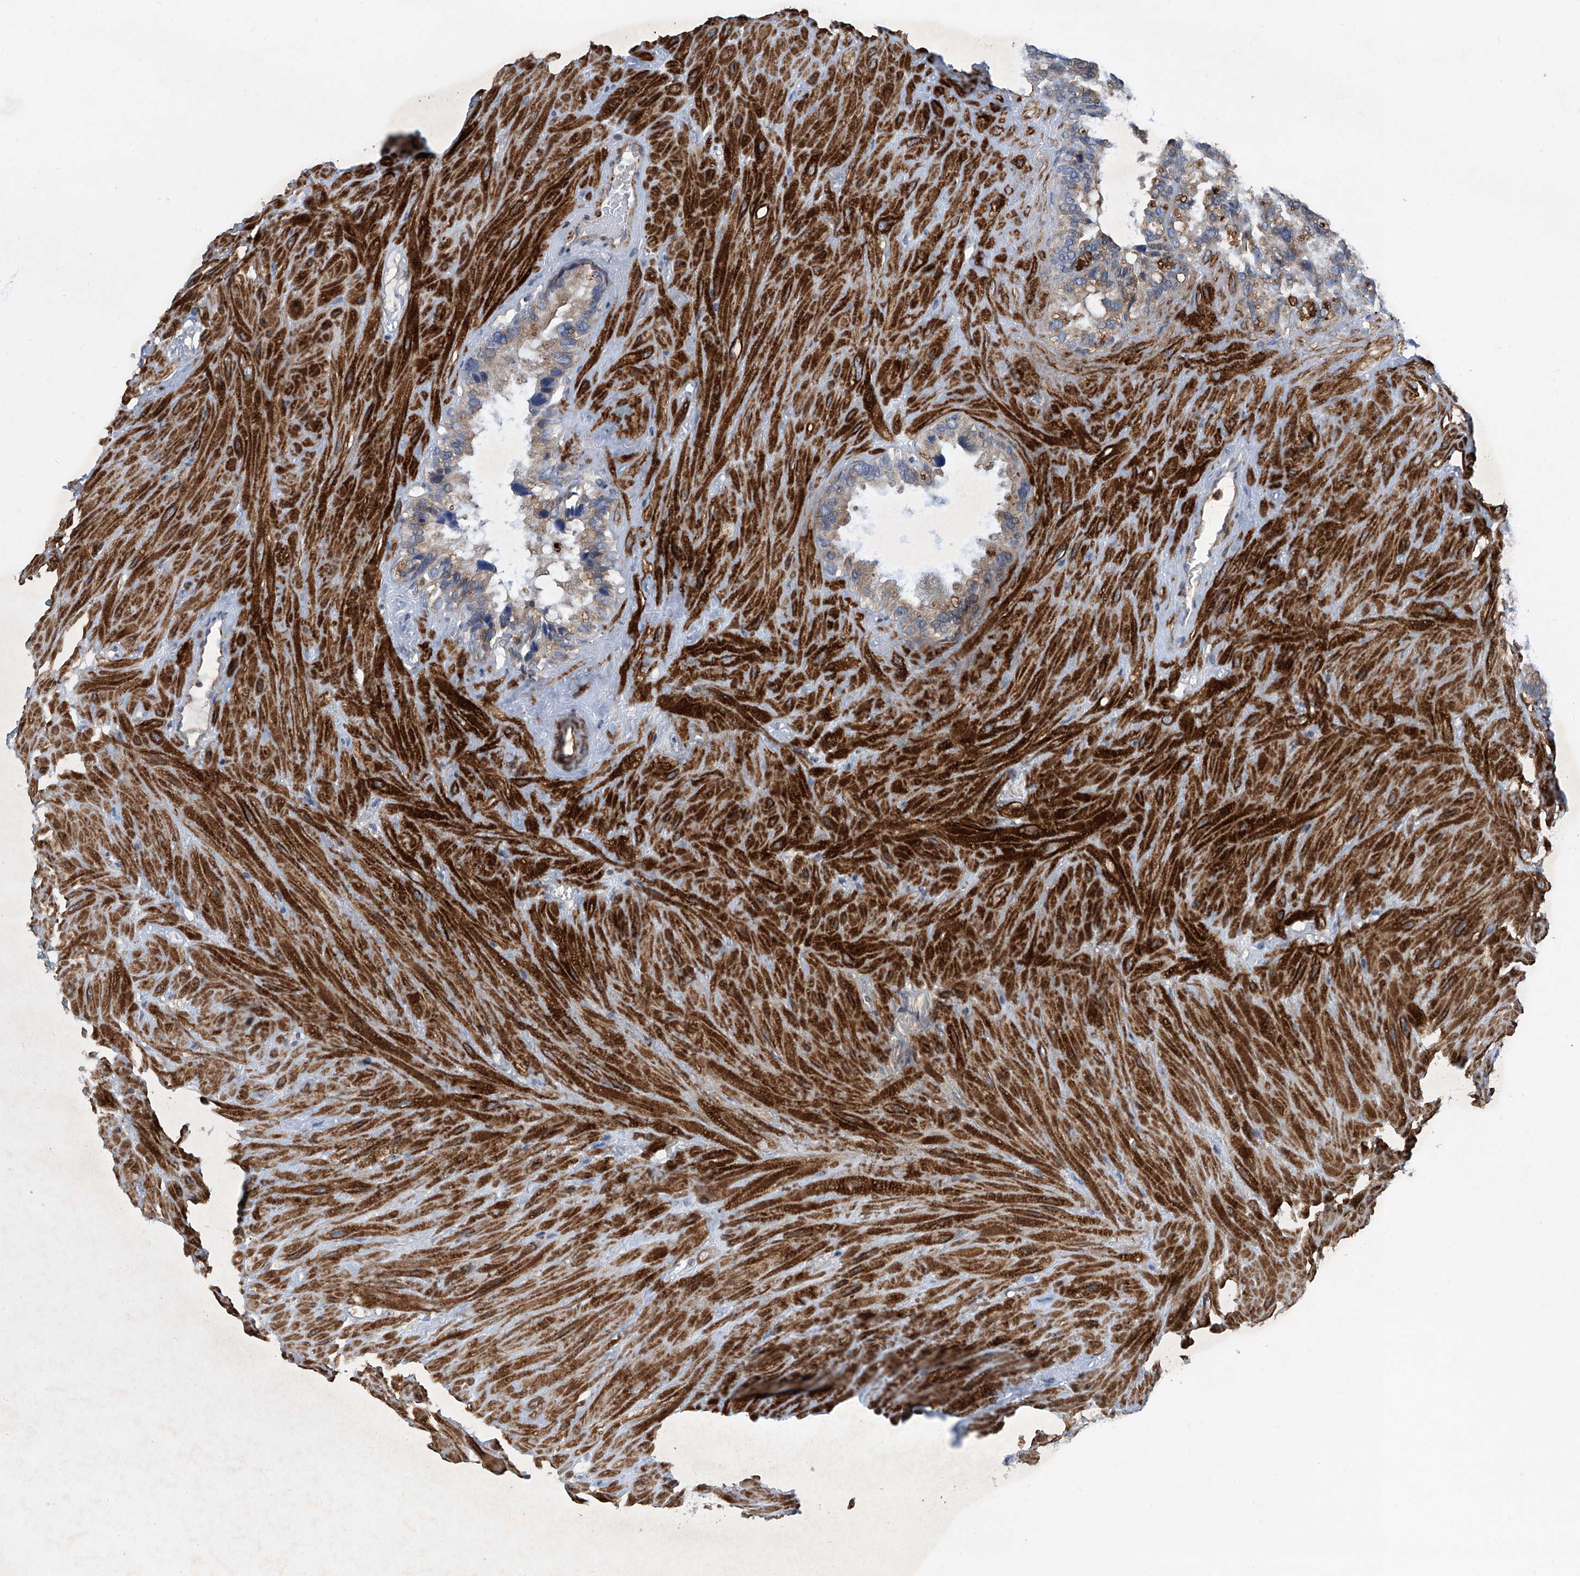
{"staining": {"intensity": "weak", "quantity": "<25%", "location": "cytoplasmic/membranous"}, "tissue": "seminal vesicle", "cell_type": "Glandular cells", "image_type": "normal", "snomed": [{"axis": "morphology", "description": "Normal tissue, NOS"}, {"axis": "topography", "description": "Prostate"}, {"axis": "topography", "description": "Seminal veicle"}], "caption": "This micrograph is of benign seminal vesicle stained with IHC to label a protein in brown with the nuclei are counter-stained blue. There is no positivity in glandular cells. The staining is performed using DAB (3,3'-diaminobenzidine) brown chromogen with nuclei counter-stained in using hematoxylin.", "gene": "NT5C3A", "patient": {"sex": "male", "age": 68}}